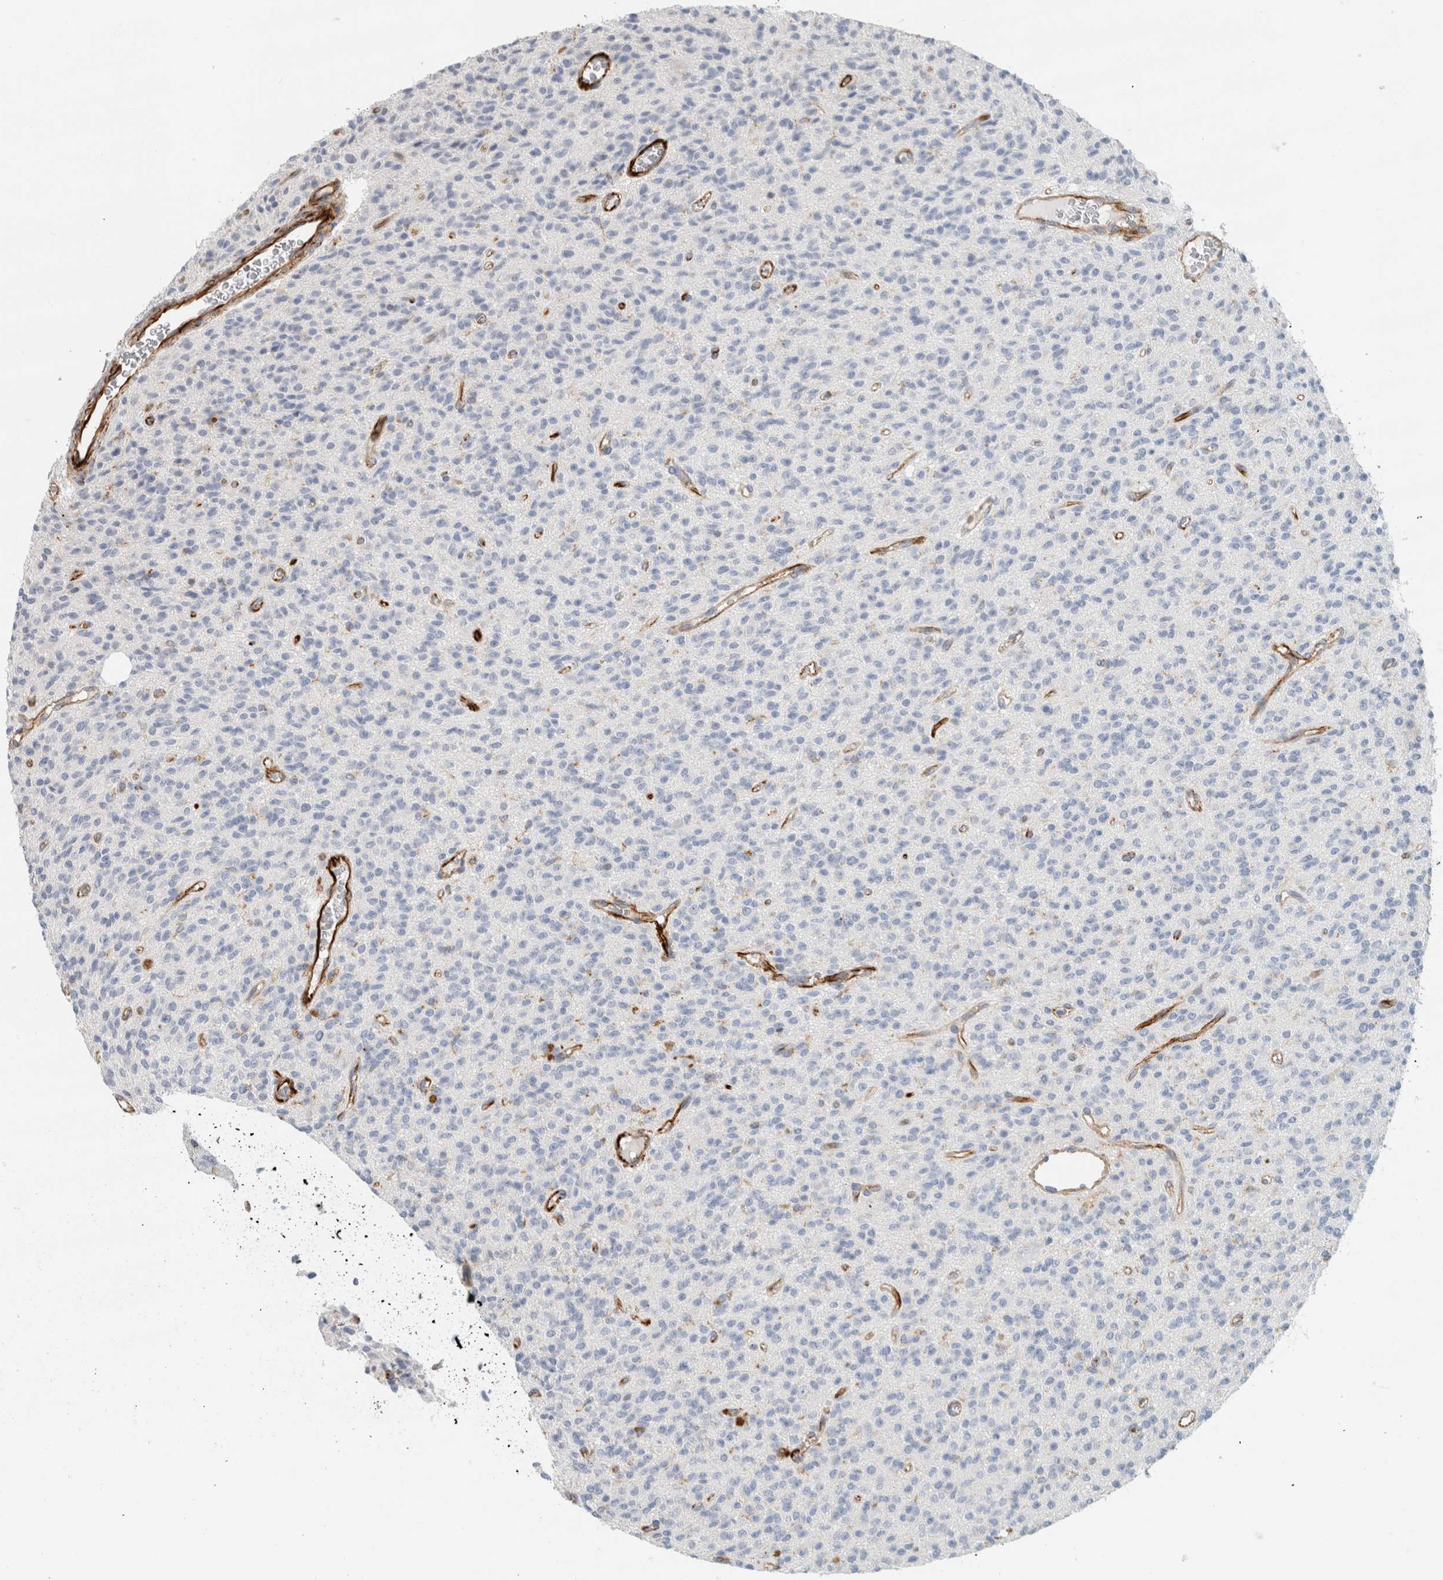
{"staining": {"intensity": "negative", "quantity": "none", "location": "none"}, "tissue": "glioma", "cell_type": "Tumor cells", "image_type": "cancer", "snomed": [{"axis": "morphology", "description": "Glioma, malignant, High grade"}, {"axis": "topography", "description": "Brain"}], "caption": "IHC micrograph of neoplastic tissue: human glioma stained with DAB shows no significant protein expression in tumor cells.", "gene": "LY86", "patient": {"sex": "male", "age": 34}}